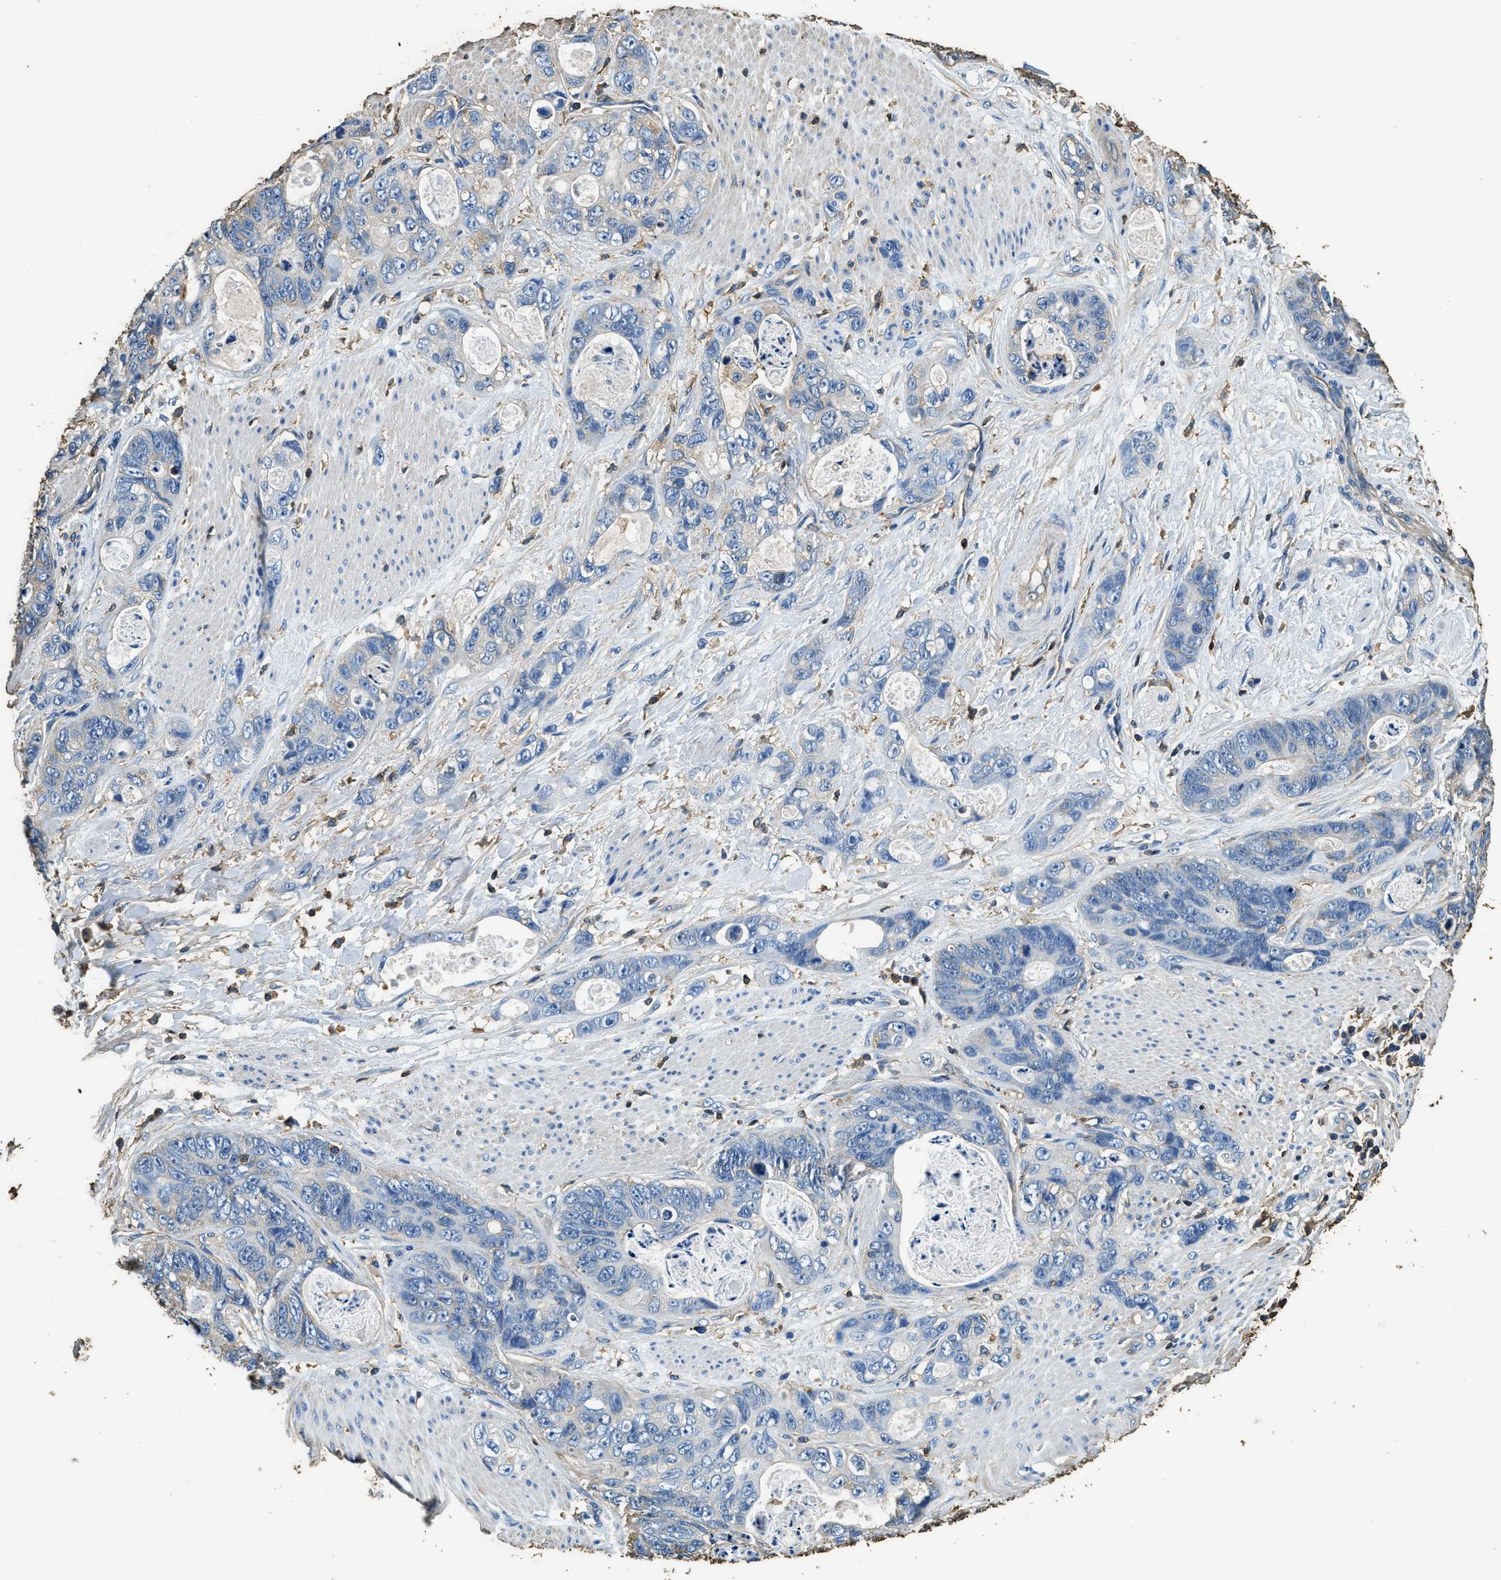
{"staining": {"intensity": "negative", "quantity": "none", "location": "none"}, "tissue": "stomach cancer", "cell_type": "Tumor cells", "image_type": "cancer", "snomed": [{"axis": "morphology", "description": "Normal tissue, NOS"}, {"axis": "morphology", "description": "Adenocarcinoma, NOS"}, {"axis": "topography", "description": "Stomach"}], "caption": "An IHC image of adenocarcinoma (stomach) is shown. There is no staining in tumor cells of adenocarcinoma (stomach).", "gene": "ACCS", "patient": {"sex": "female", "age": 89}}